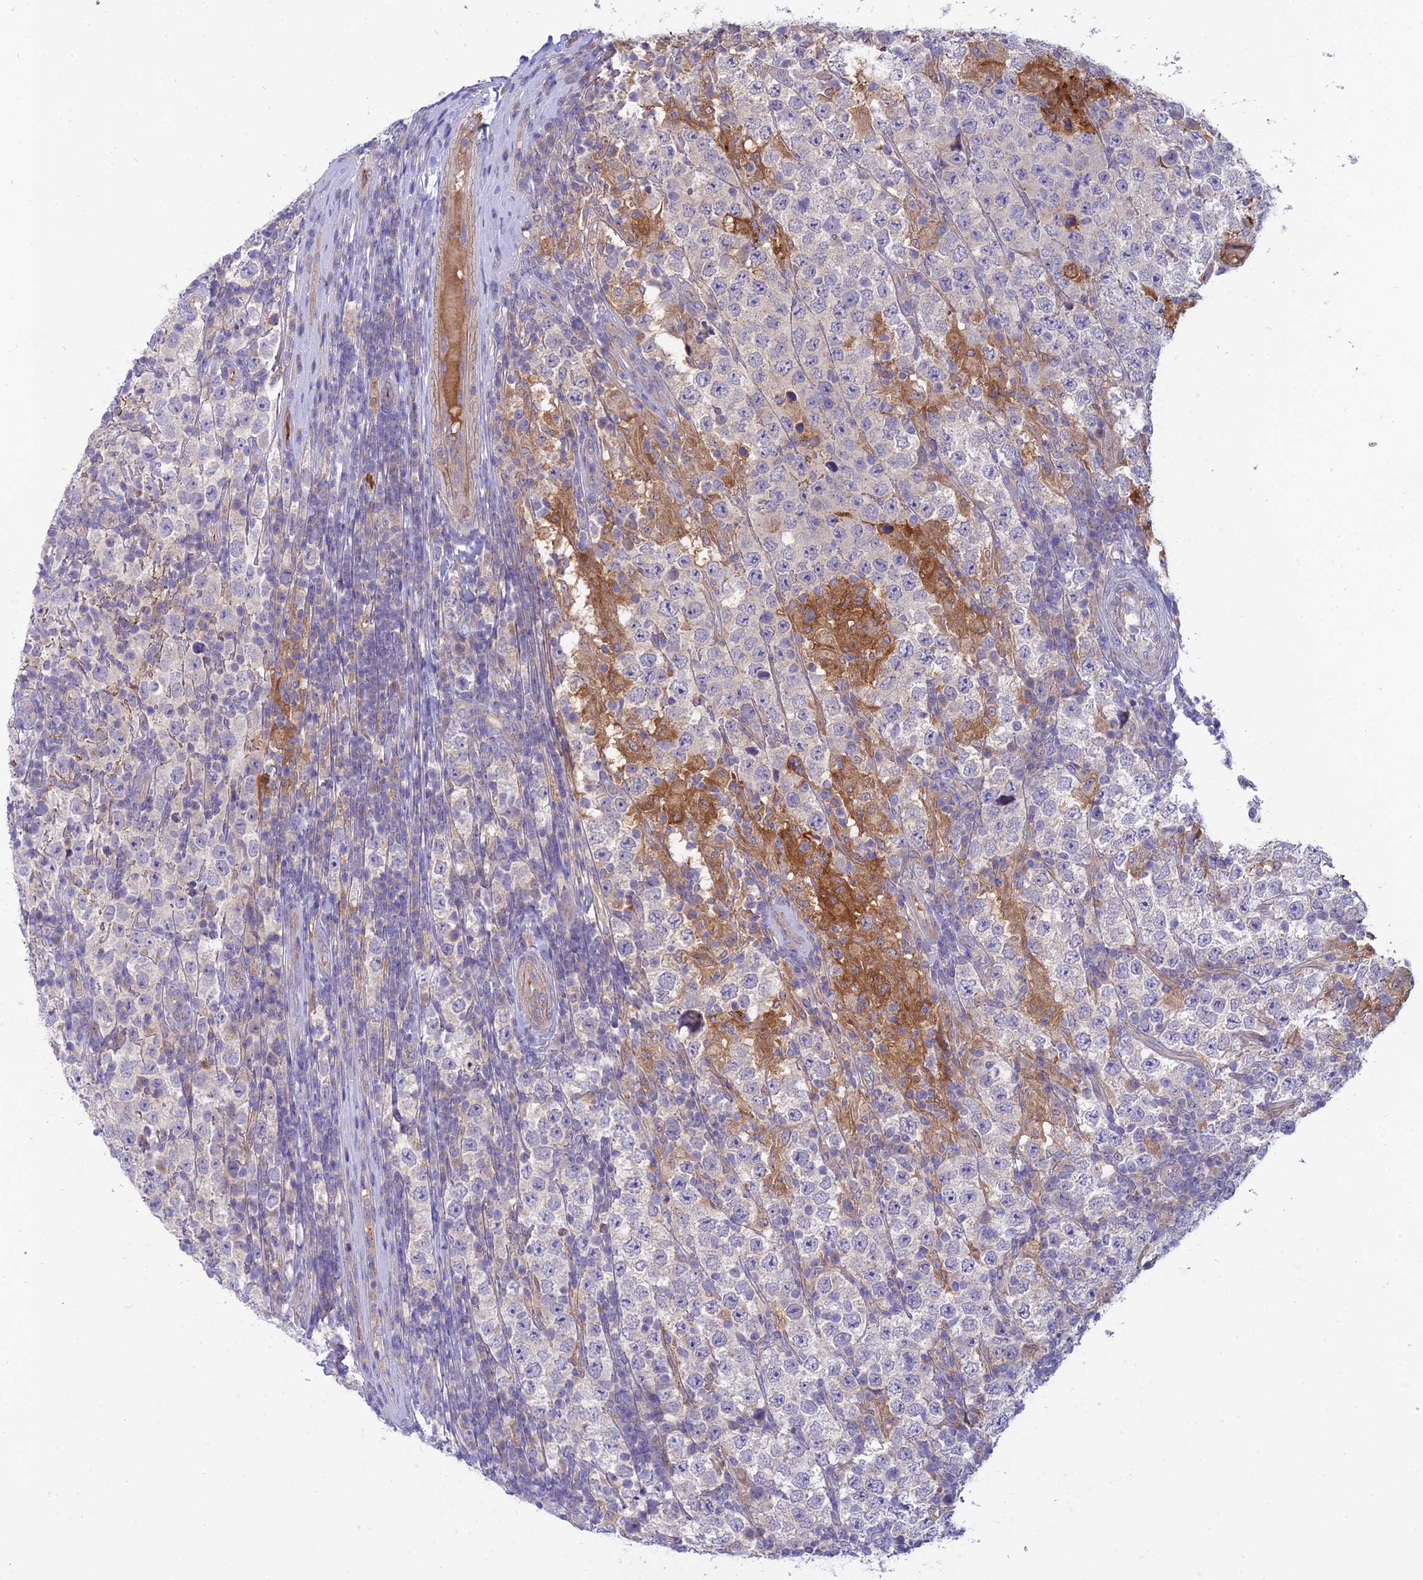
{"staining": {"intensity": "negative", "quantity": "none", "location": "none"}, "tissue": "testis cancer", "cell_type": "Tumor cells", "image_type": "cancer", "snomed": [{"axis": "morphology", "description": "Normal tissue, NOS"}, {"axis": "morphology", "description": "Urothelial carcinoma, High grade"}, {"axis": "morphology", "description": "Seminoma, NOS"}, {"axis": "morphology", "description": "Carcinoma, Embryonal, NOS"}, {"axis": "topography", "description": "Urinary bladder"}, {"axis": "topography", "description": "Testis"}], "caption": "High power microscopy histopathology image of an IHC micrograph of testis cancer (embryonal carcinoma), revealing no significant staining in tumor cells.", "gene": "DUS2", "patient": {"sex": "male", "age": 41}}